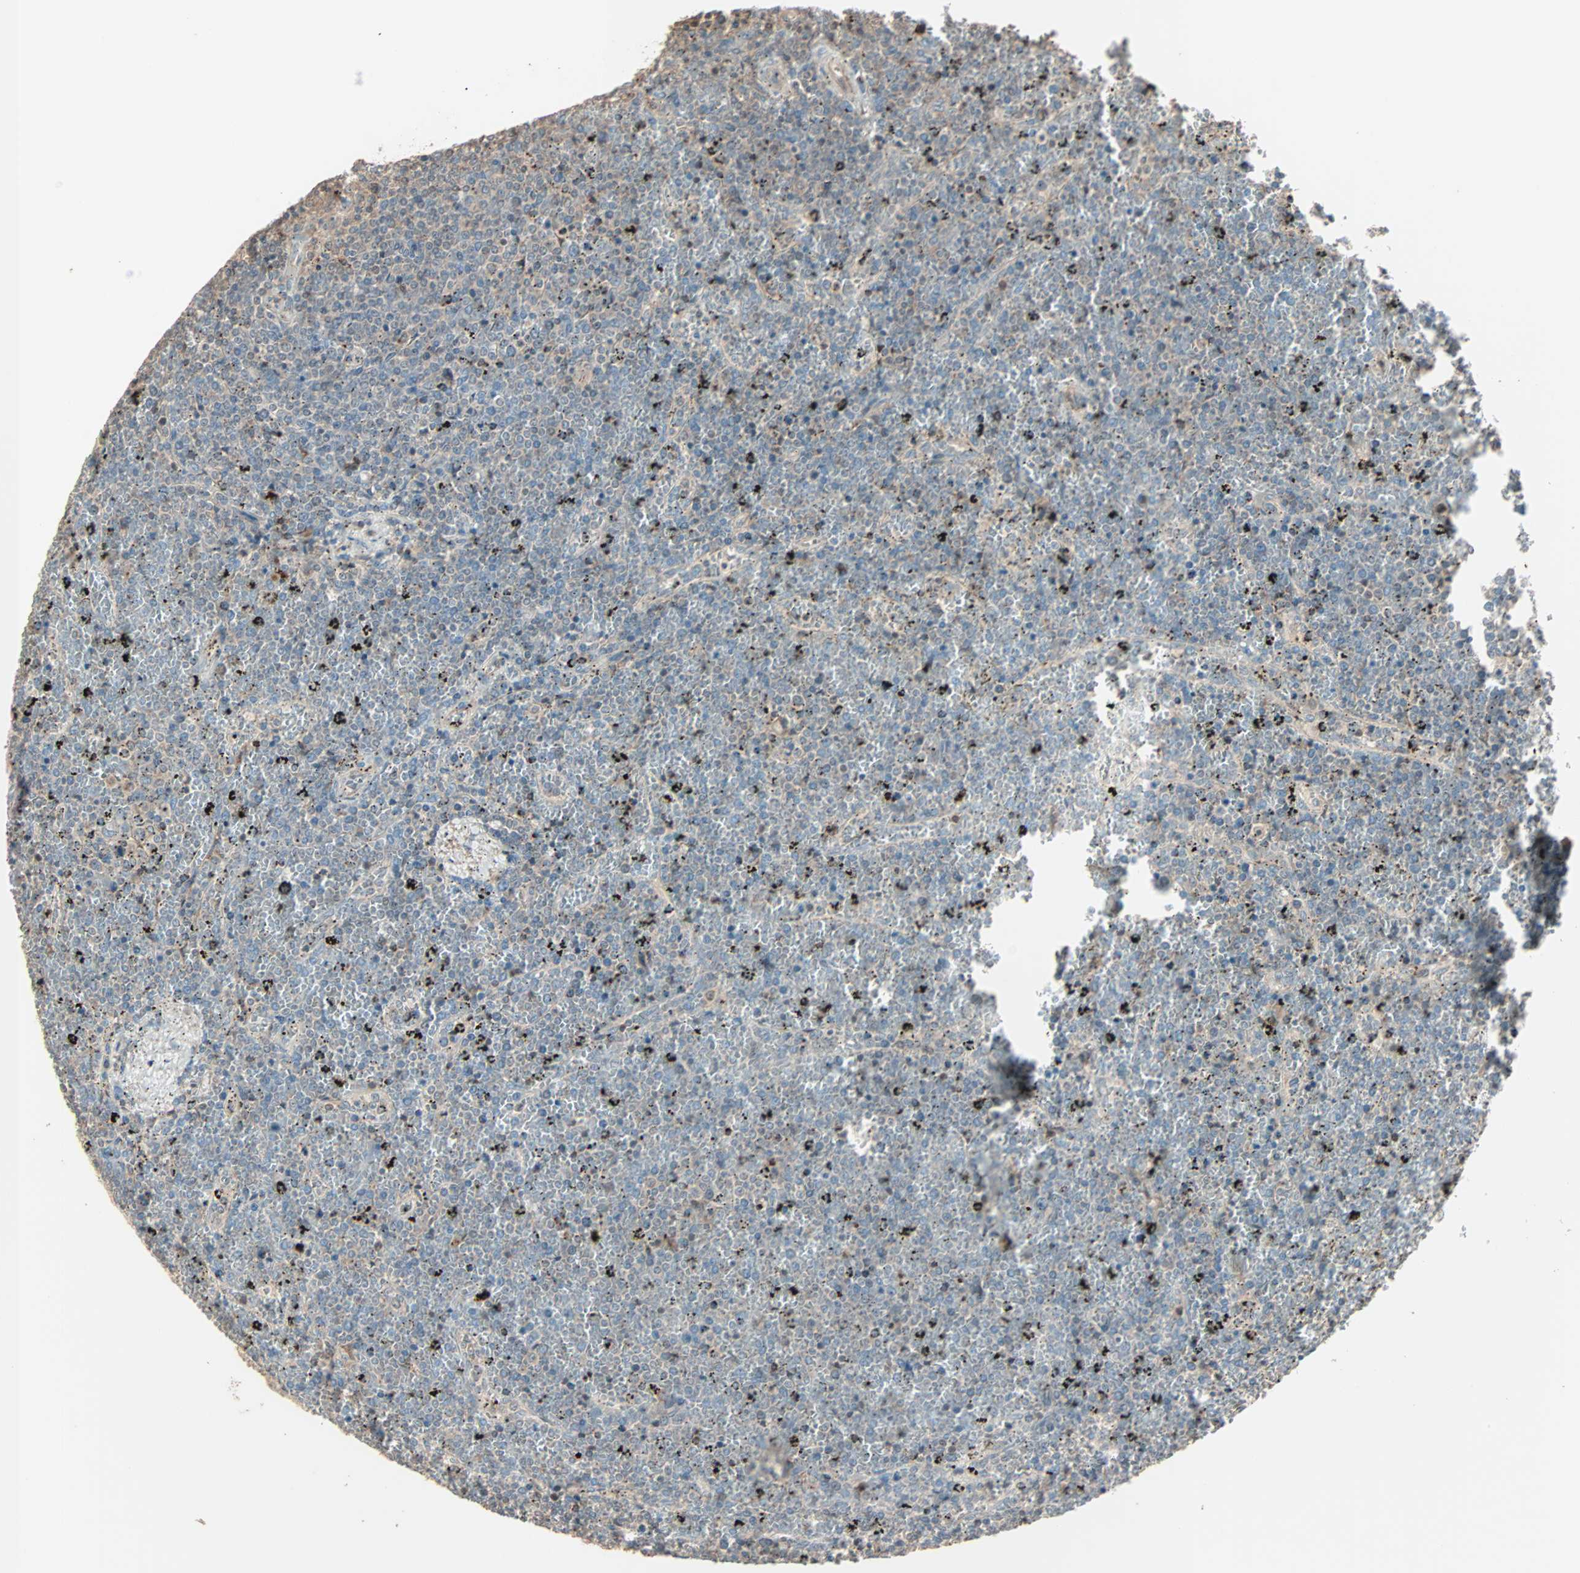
{"staining": {"intensity": "weak", "quantity": "<25%", "location": "cytoplasmic/membranous"}, "tissue": "lymphoma", "cell_type": "Tumor cells", "image_type": "cancer", "snomed": [{"axis": "morphology", "description": "Malignant lymphoma, non-Hodgkin's type, Low grade"}, {"axis": "topography", "description": "Spleen"}], "caption": "High power microscopy micrograph of an immunohistochemistry image of low-grade malignant lymphoma, non-Hodgkin's type, revealing no significant staining in tumor cells.", "gene": "CALCRL", "patient": {"sex": "female", "age": 77}}